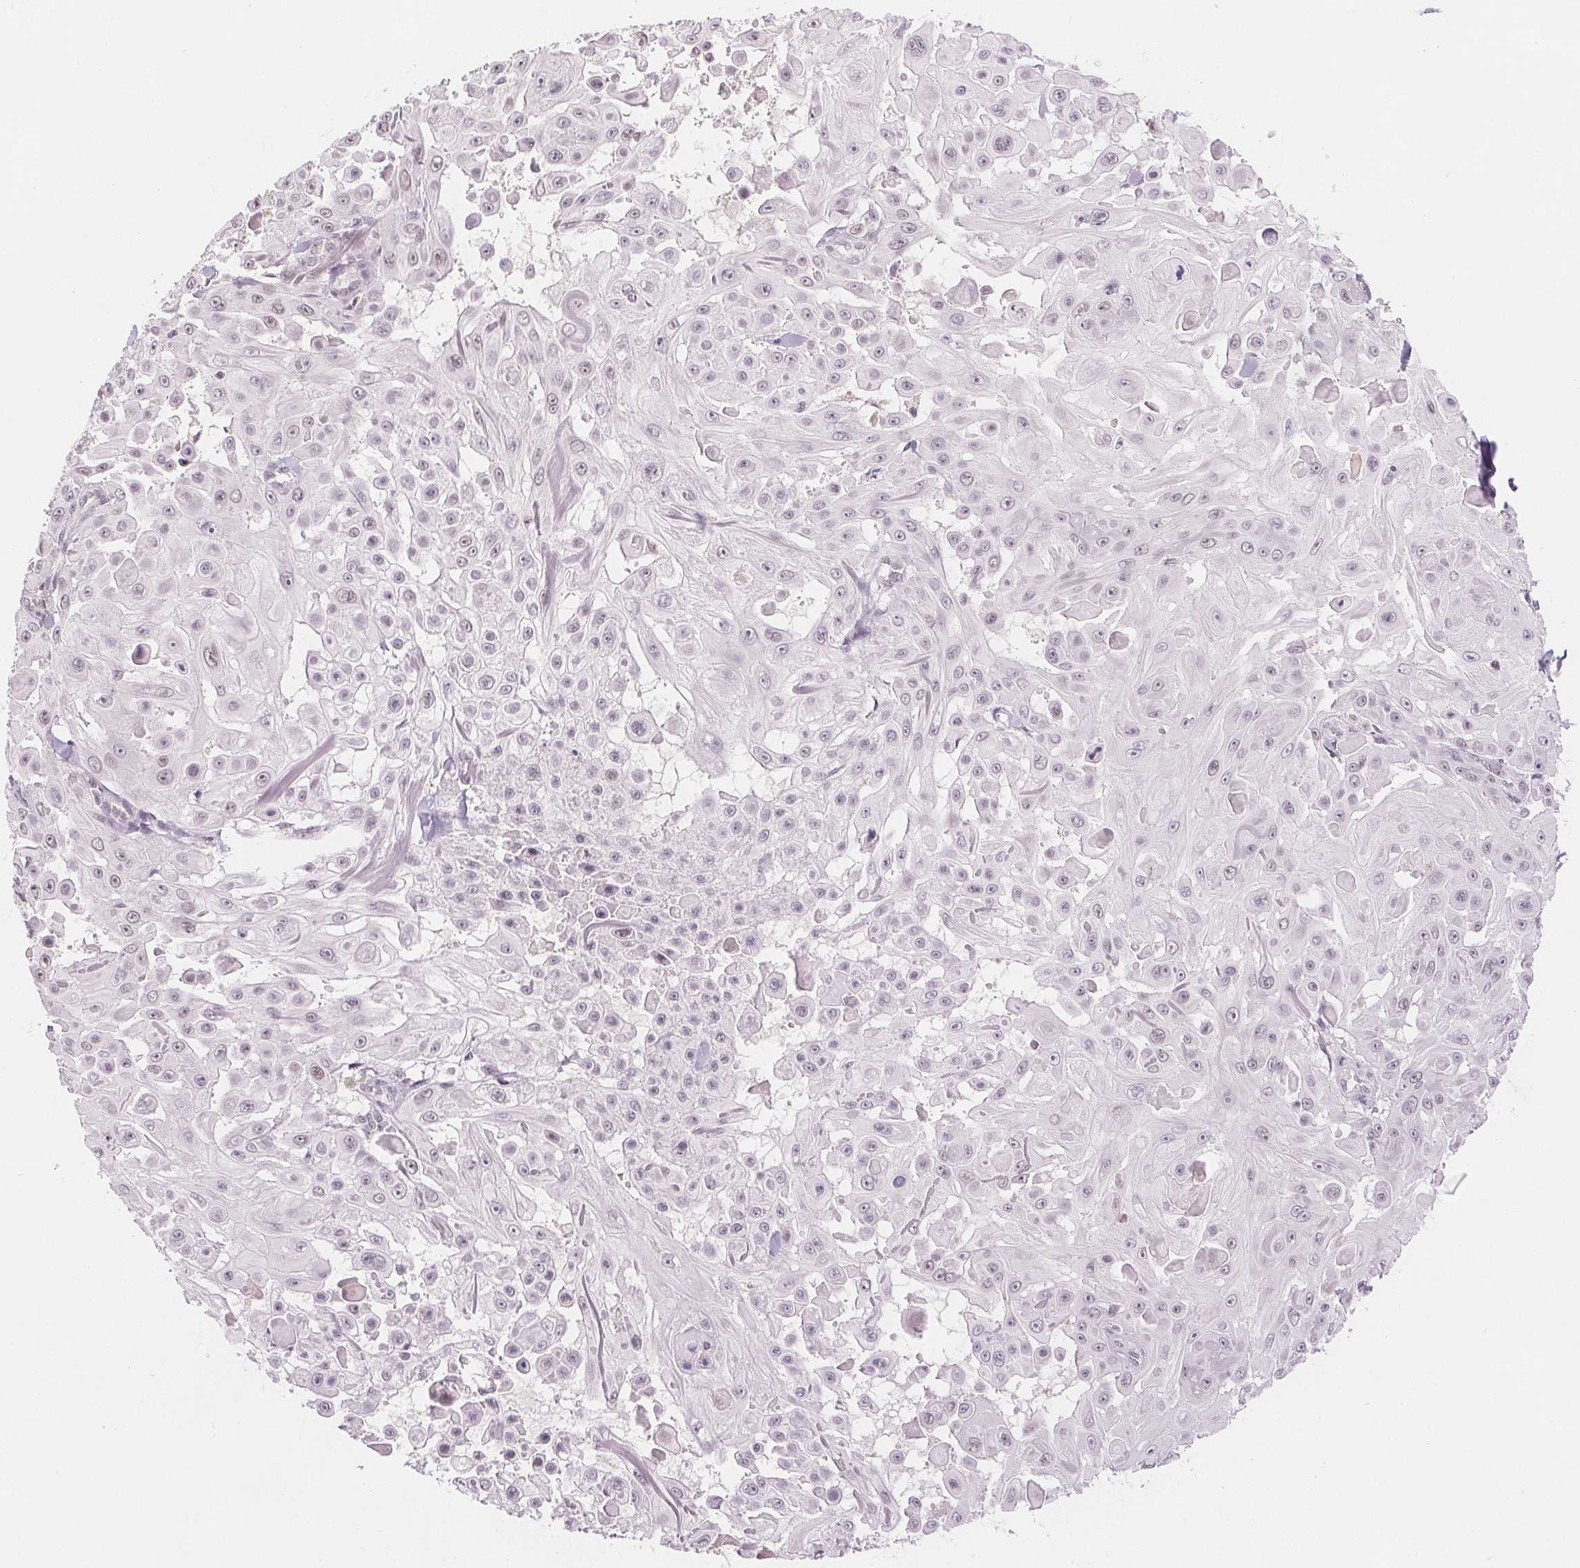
{"staining": {"intensity": "moderate", "quantity": "<25%", "location": "nuclear"}, "tissue": "skin cancer", "cell_type": "Tumor cells", "image_type": "cancer", "snomed": [{"axis": "morphology", "description": "Squamous cell carcinoma, NOS"}, {"axis": "topography", "description": "Skin"}], "caption": "Moderate nuclear expression for a protein is seen in approximately <25% of tumor cells of skin cancer using immunohistochemistry (IHC).", "gene": "DEK", "patient": {"sex": "male", "age": 91}}